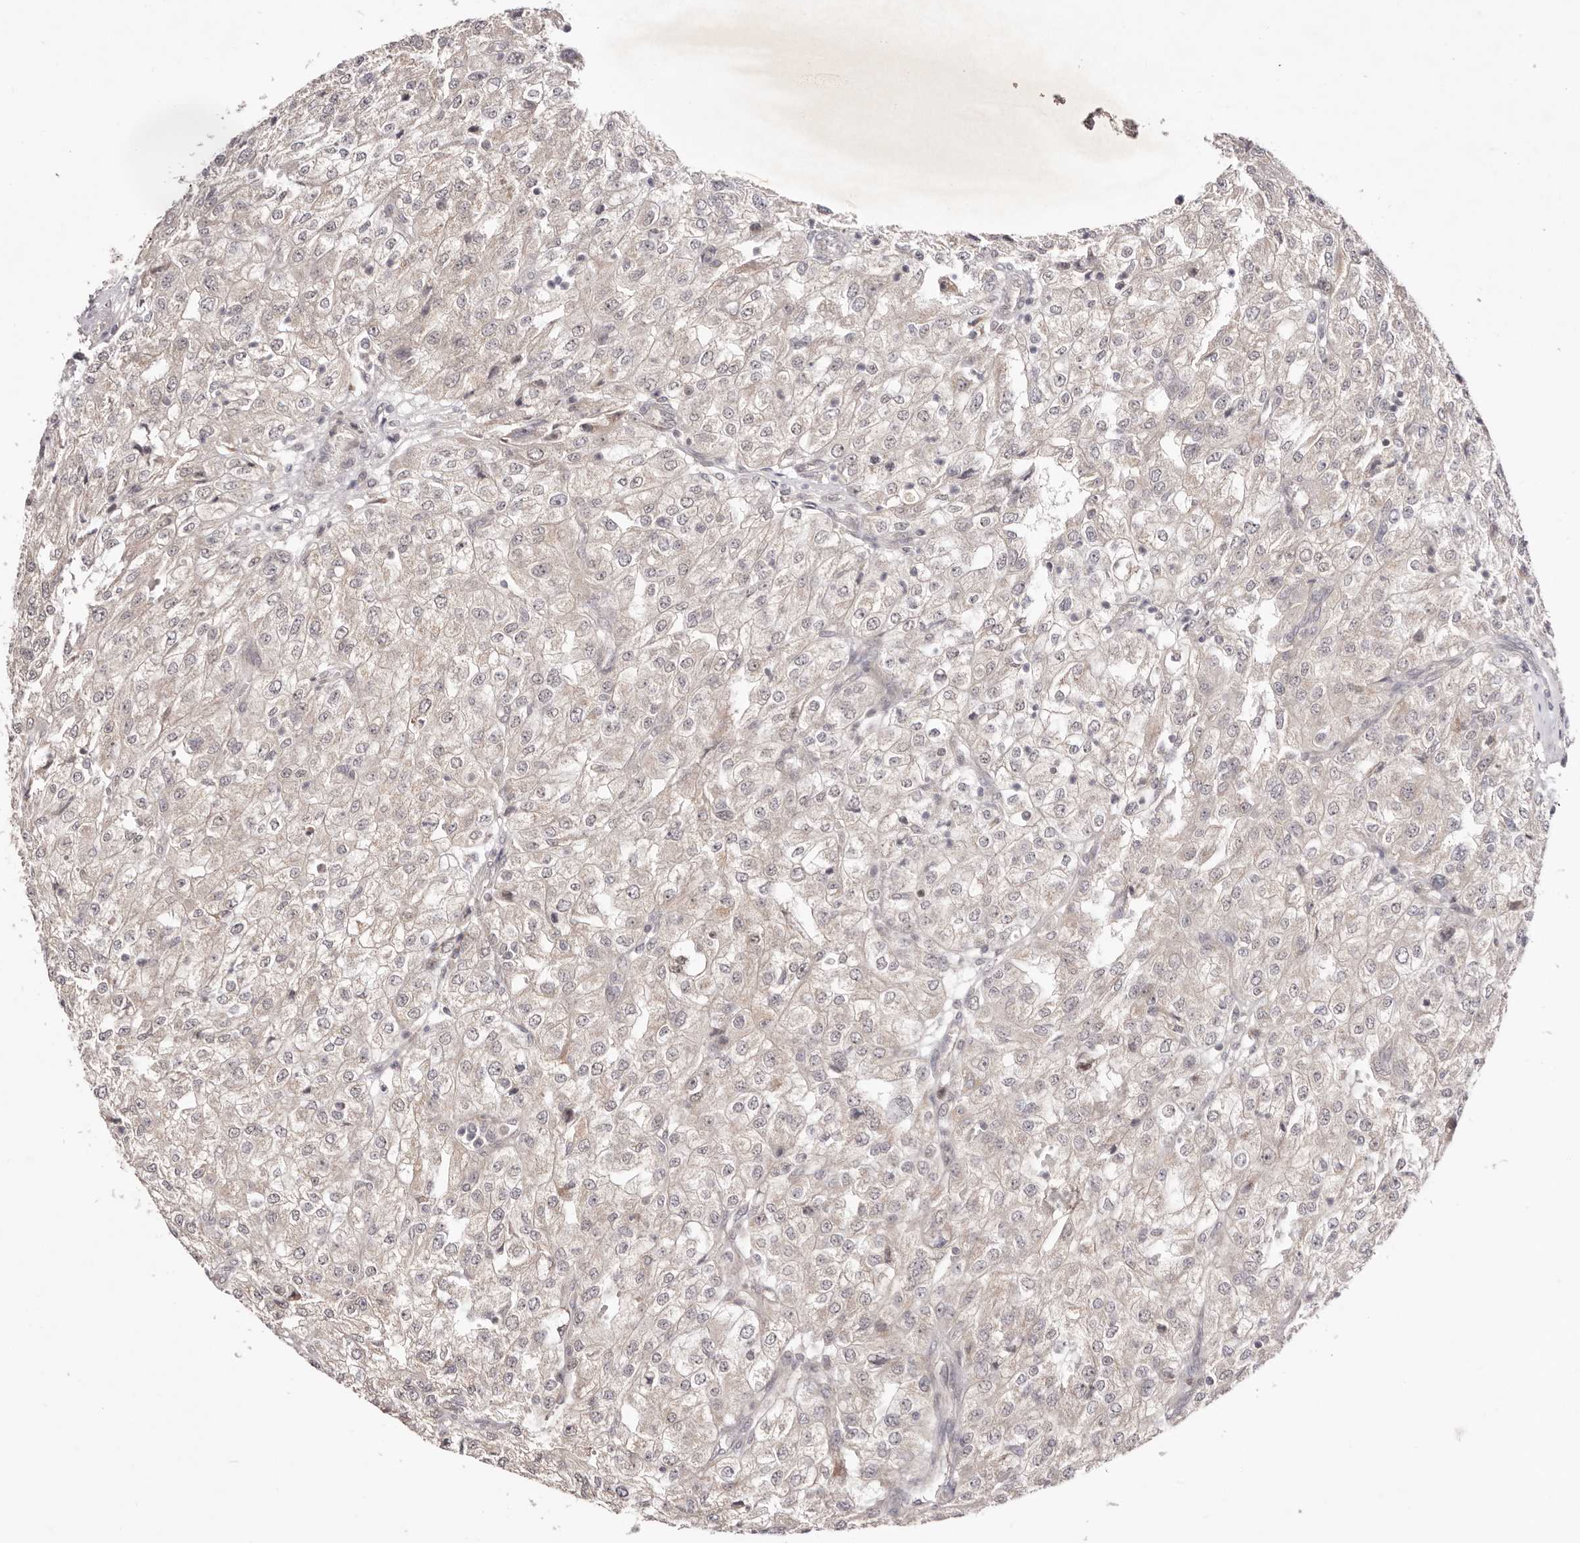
{"staining": {"intensity": "negative", "quantity": "none", "location": "none"}, "tissue": "renal cancer", "cell_type": "Tumor cells", "image_type": "cancer", "snomed": [{"axis": "morphology", "description": "Adenocarcinoma, NOS"}, {"axis": "topography", "description": "Kidney"}], "caption": "Renal cancer (adenocarcinoma) stained for a protein using IHC demonstrates no staining tumor cells.", "gene": "EGR3", "patient": {"sex": "female", "age": 54}}